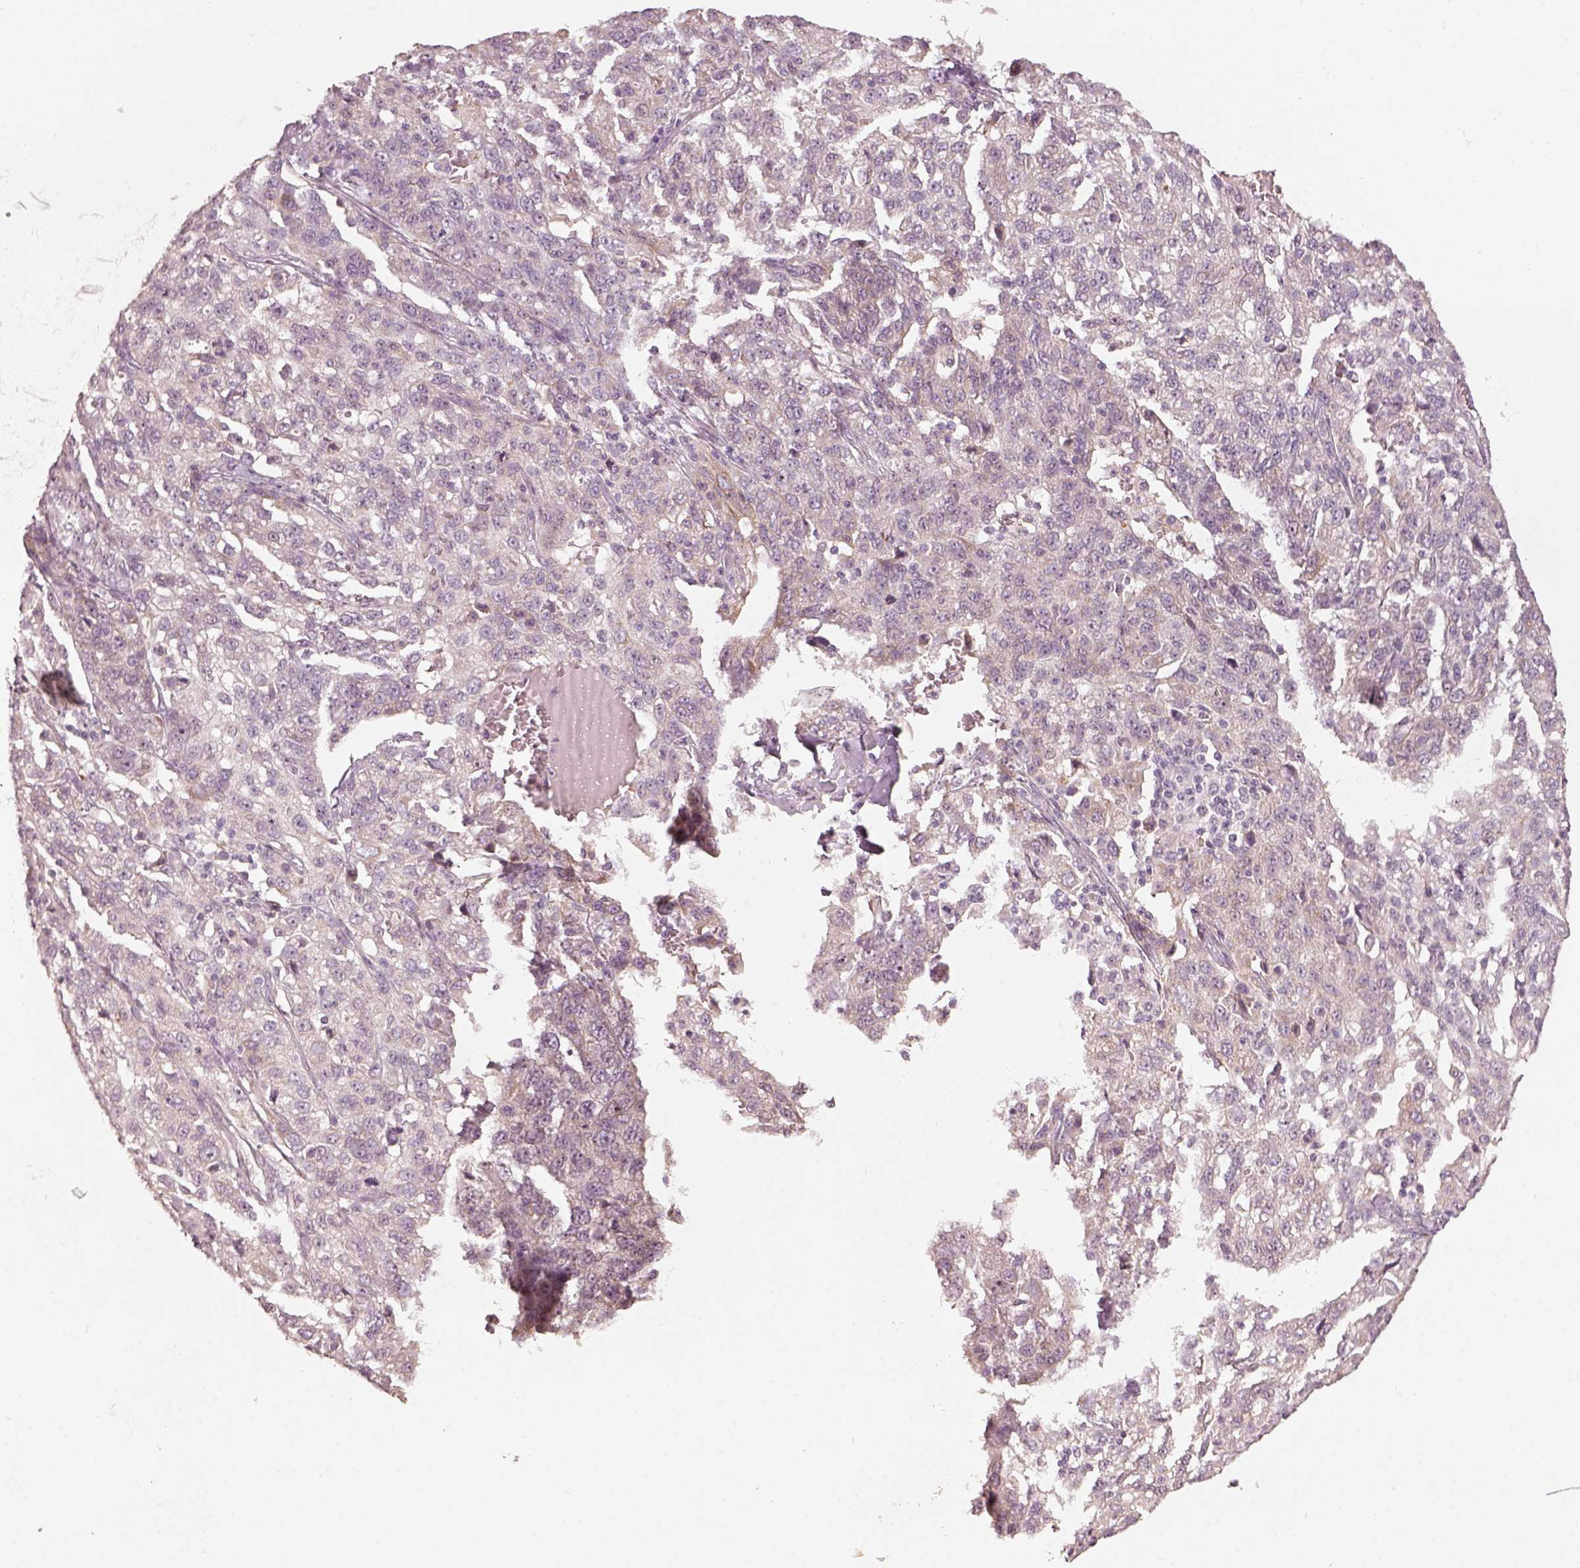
{"staining": {"intensity": "negative", "quantity": "none", "location": "none"}, "tissue": "ovarian cancer", "cell_type": "Tumor cells", "image_type": "cancer", "snomed": [{"axis": "morphology", "description": "Cystadenocarcinoma, serous, NOS"}, {"axis": "topography", "description": "Ovary"}], "caption": "This is an immunohistochemistry (IHC) histopathology image of serous cystadenocarcinoma (ovarian). There is no staining in tumor cells.", "gene": "CDS1", "patient": {"sex": "female", "age": 71}}